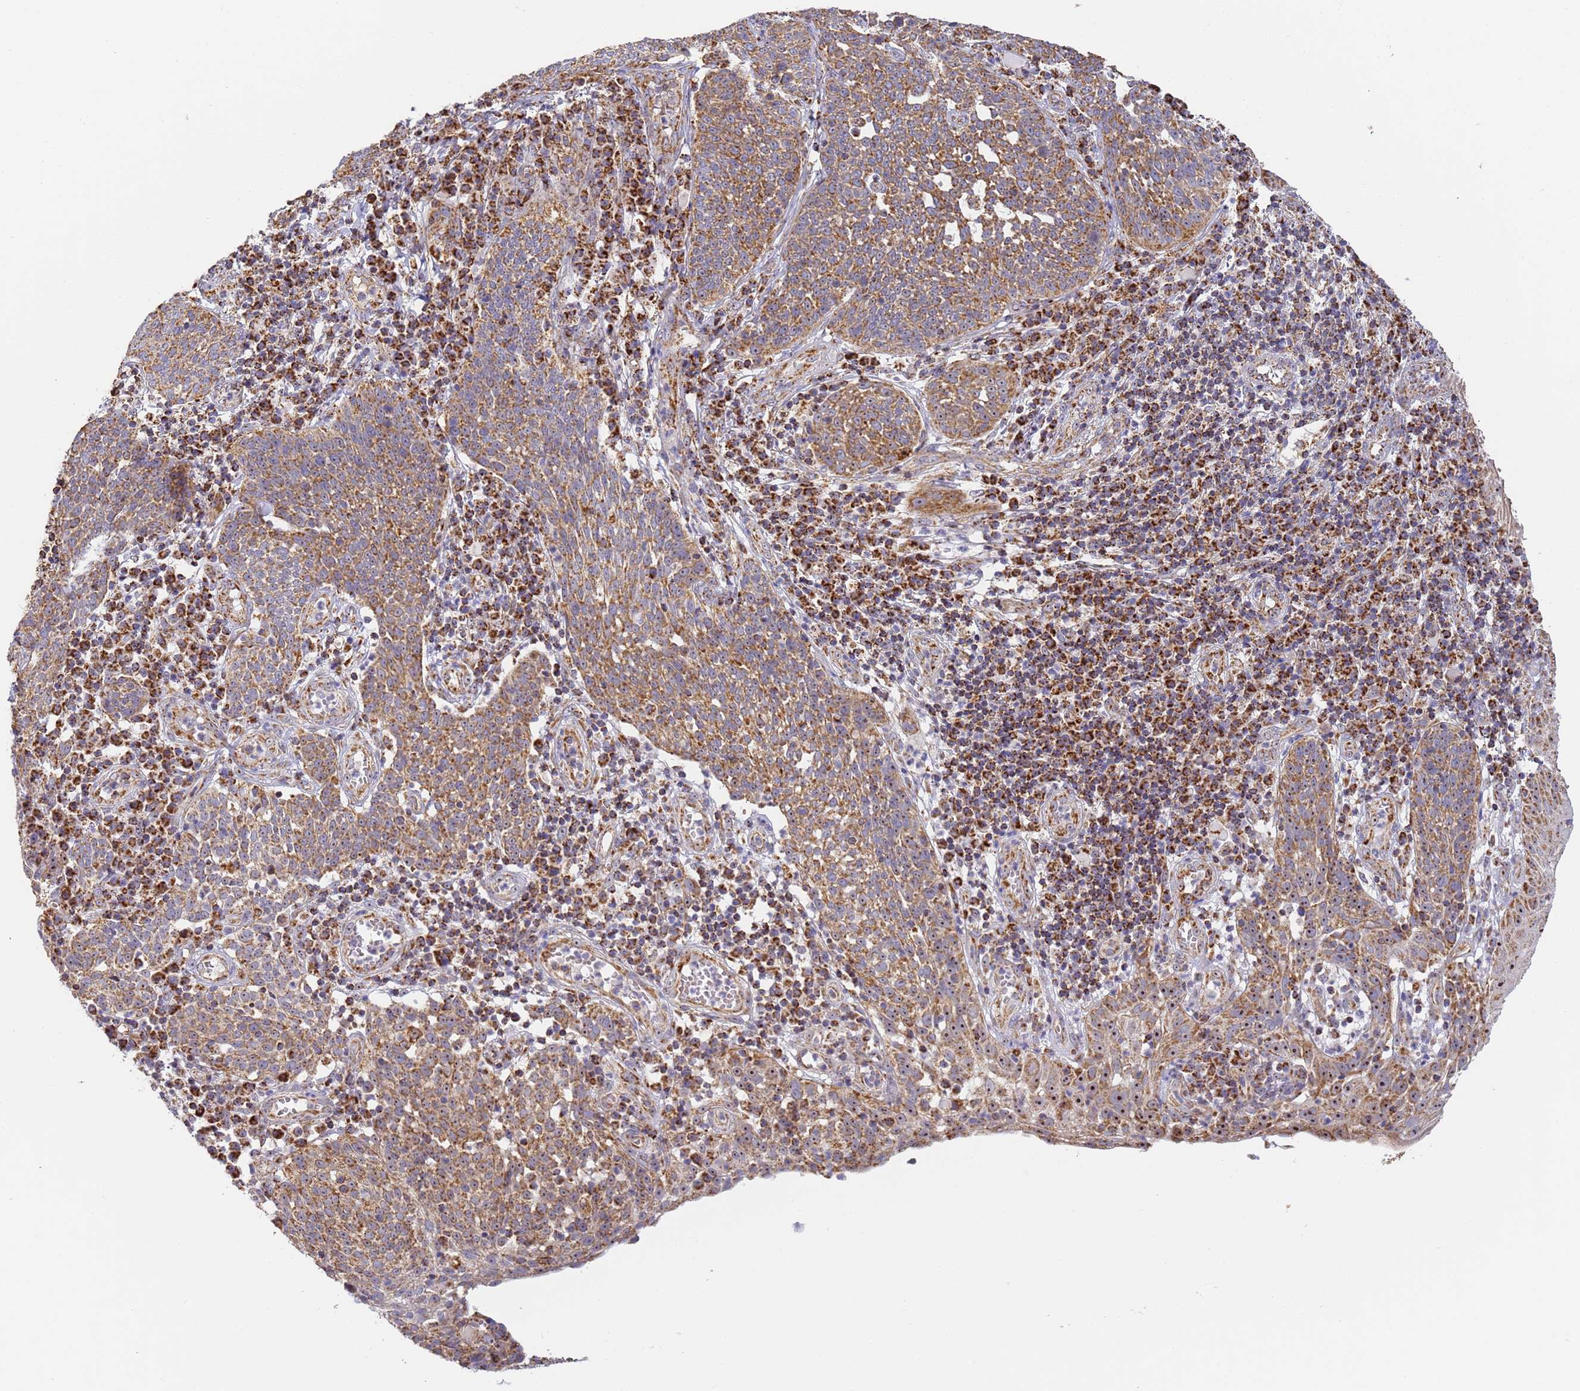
{"staining": {"intensity": "moderate", "quantity": ">75%", "location": "cytoplasmic/membranous"}, "tissue": "cervical cancer", "cell_type": "Tumor cells", "image_type": "cancer", "snomed": [{"axis": "morphology", "description": "Squamous cell carcinoma, NOS"}, {"axis": "topography", "description": "Cervix"}], "caption": "Brown immunohistochemical staining in cervical cancer (squamous cell carcinoma) demonstrates moderate cytoplasmic/membranous positivity in about >75% of tumor cells. Using DAB (3,3'-diaminobenzidine) (brown) and hematoxylin (blue) stains, captured at high magnification using brightfield microscopy.", "gene": "FRG2C", "patient": {"sex": "female", "age": 34}}